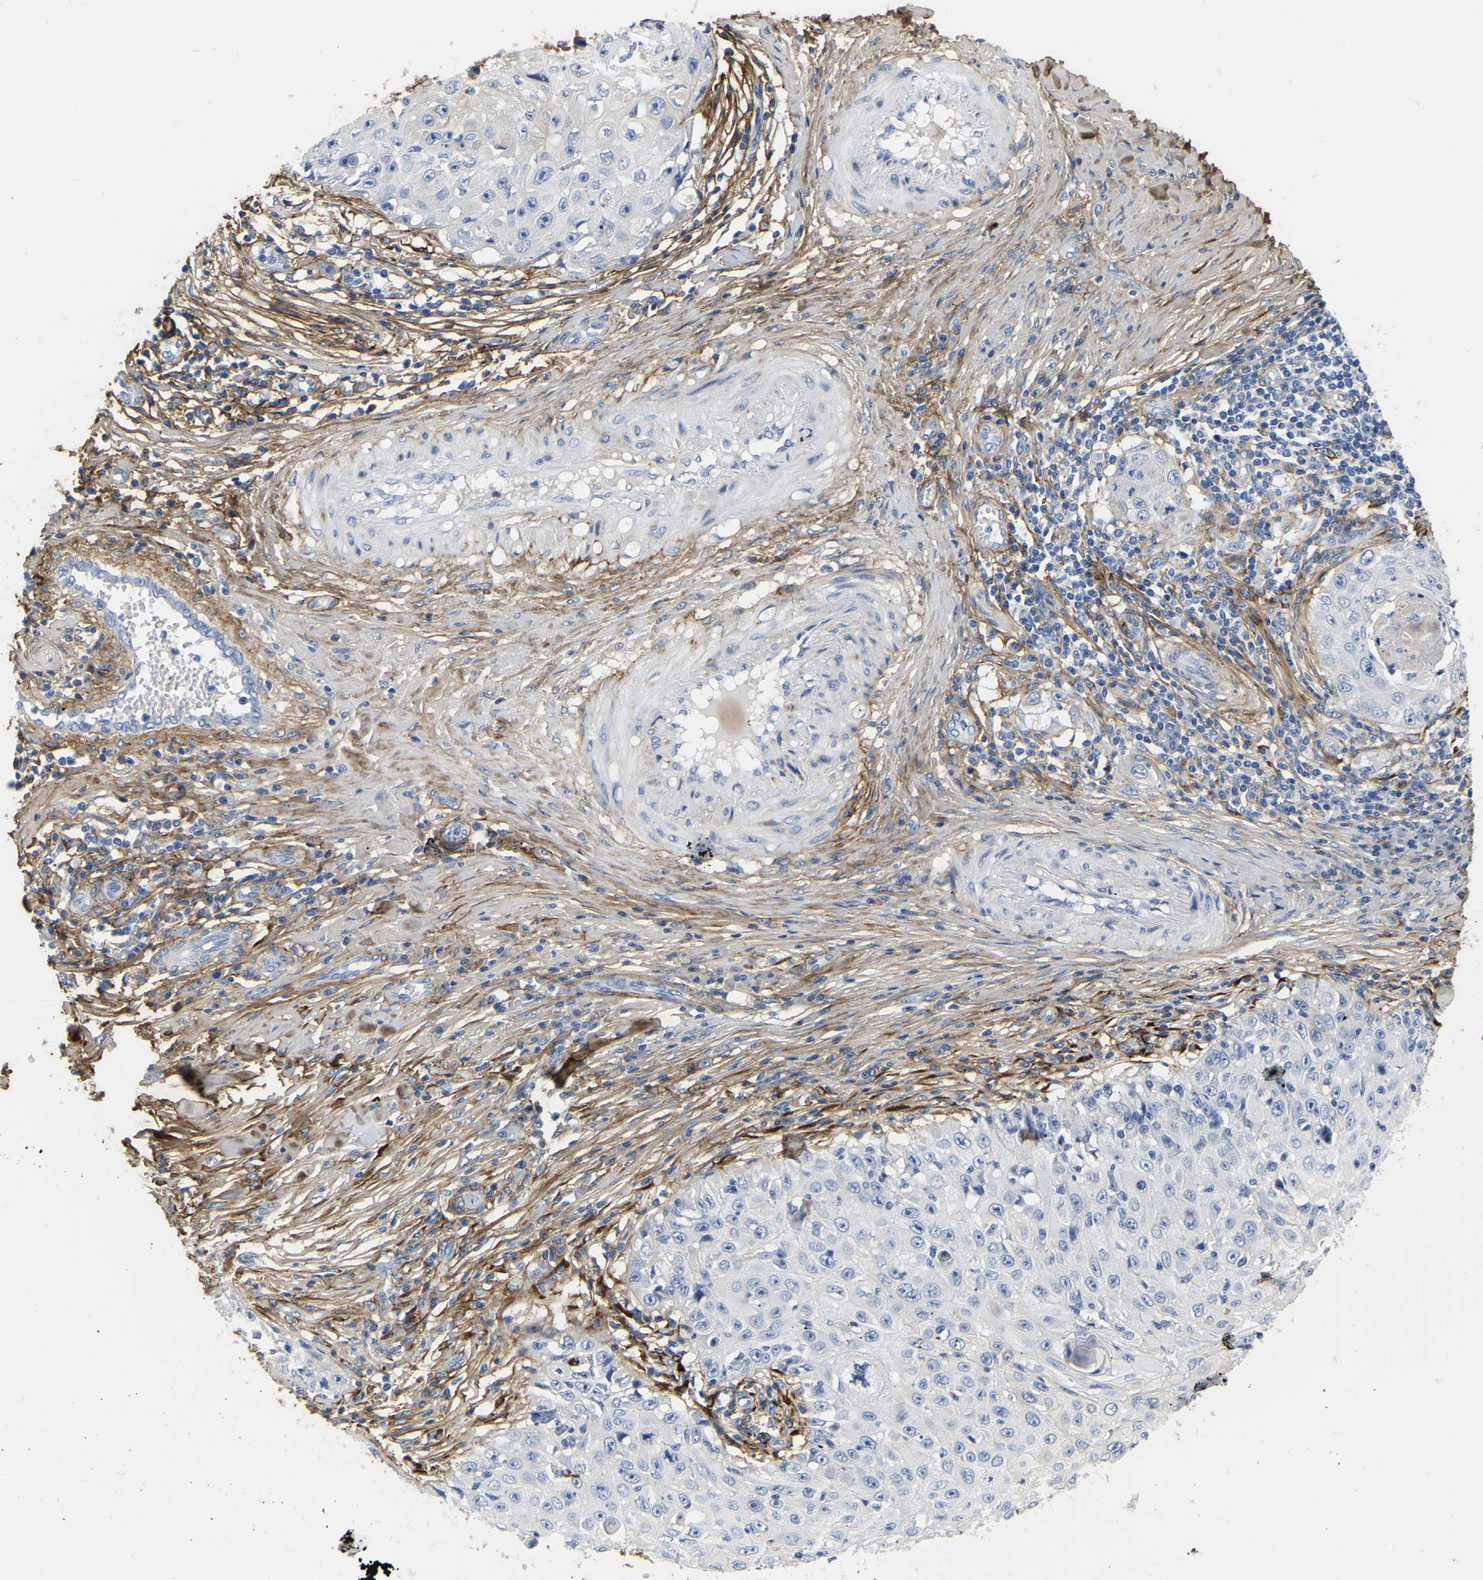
{"staining": {"intensity": "negative", "quantity": "none", "location": "none"}, "tissue": "skin cancer", "cell_type": "Tumor cells", "image_type": "cancer", "snomed": [{"axis": "morphology", "description": "Squamous cell carcinoma, NOS"}, {"axis": "topography", "description": "Skin"}], "caption": "An image of skin cancer stained for a protein reveals no brown staining in tumor cells.", "gene": "COL6A1", "patient": {"sex": "male", "age": 86}}